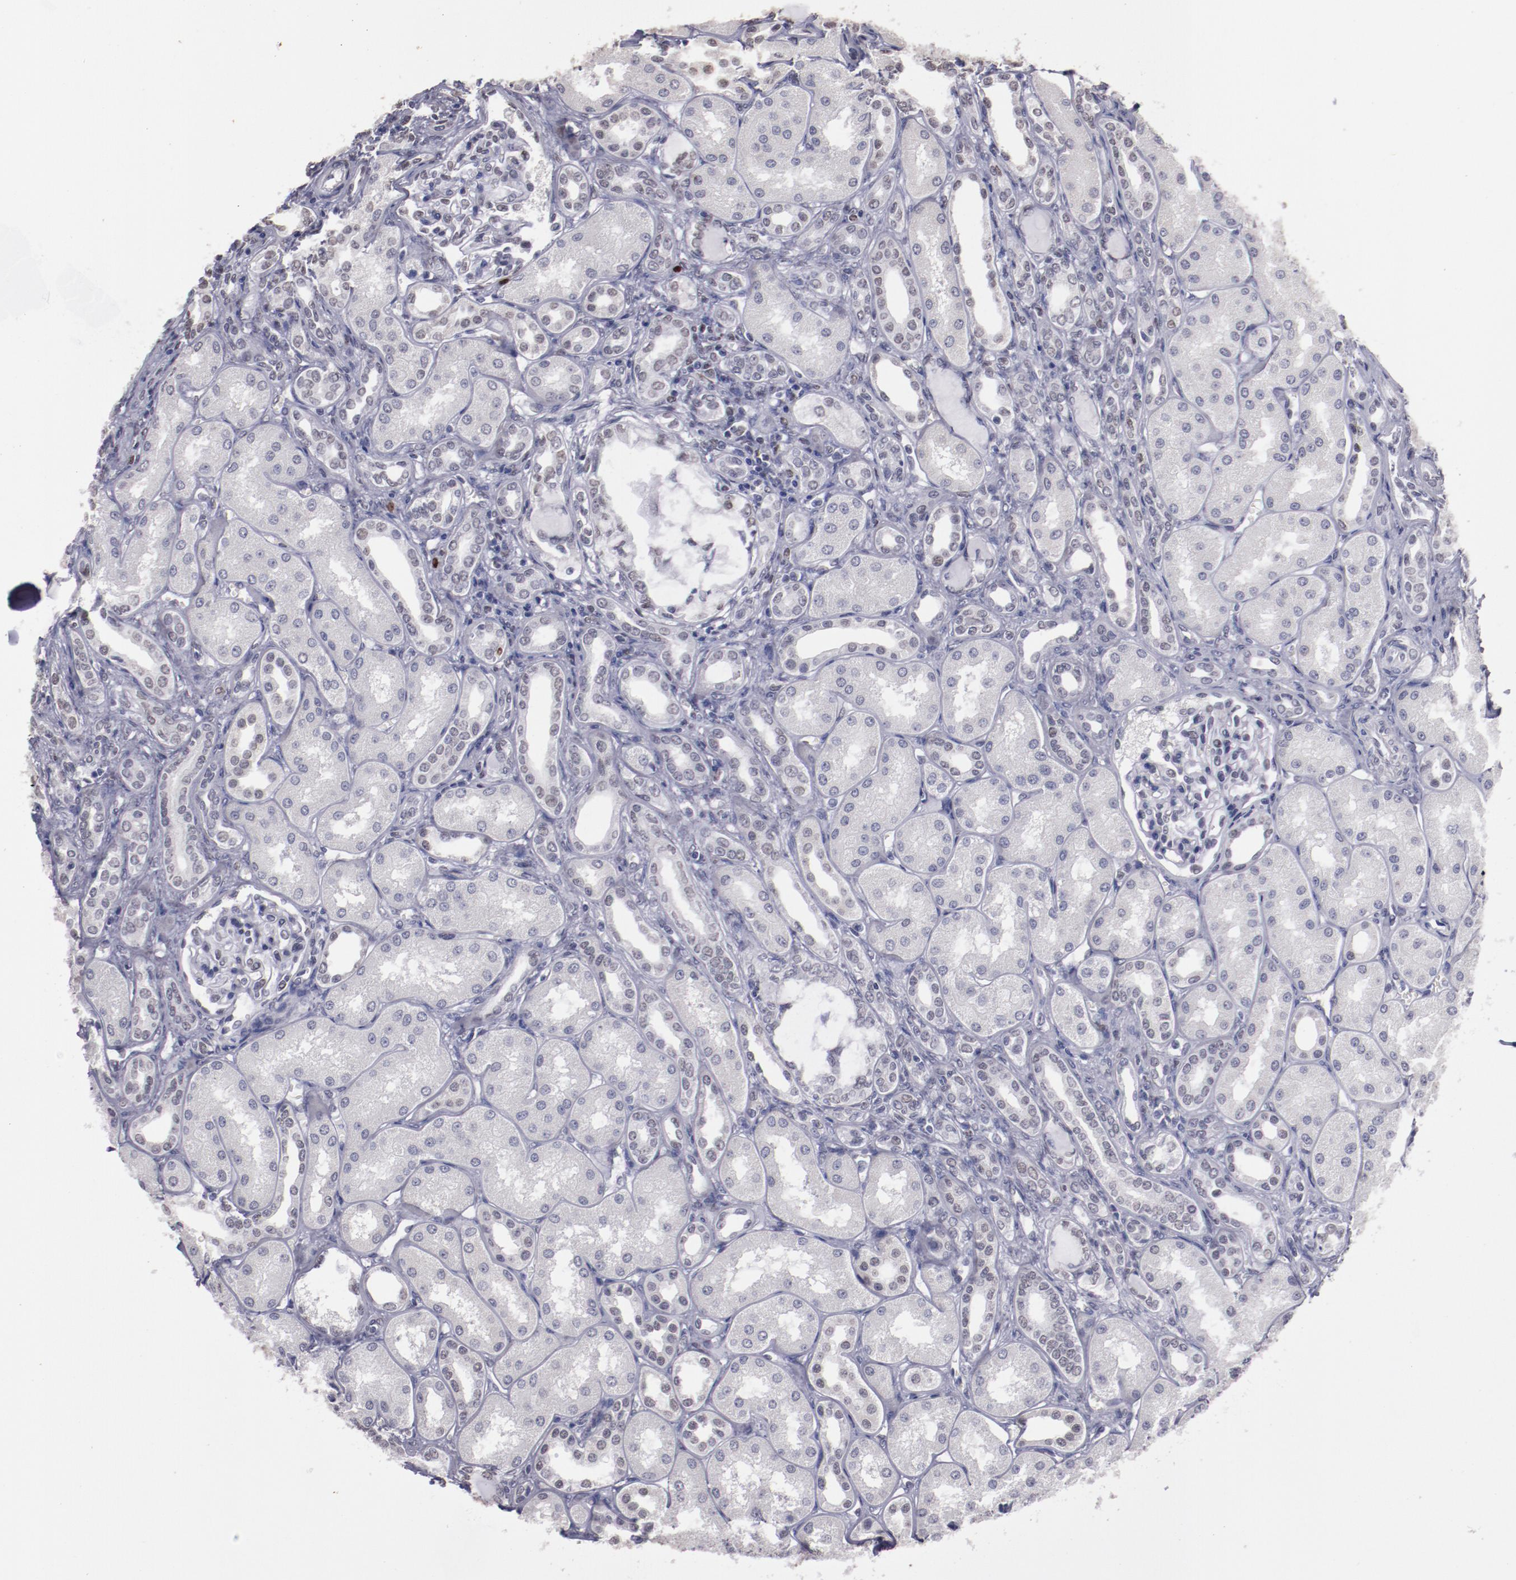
{"staining": {"intensity": "negative", "quantity": "none", "location": "none"}, "tissue": "kidney", "cell_type": "Cells in glomeruli", "image_type": "normal", "snomed": [{"axis": "morphology", "description": "Normal tissue, NOS"}, {"axis": "topography", "description": "Kidney"}], "caption": "Protein analysis of normal kidney shows no significant positivity in cells in glomeruli. The staining is performed using DAB (3,3'-diaminobenzidine) brown chromogen with nuclei counter-stained in using hematoxylin.", "gene": "IRF4", "patient": {"sex": "male", "age": 7}}